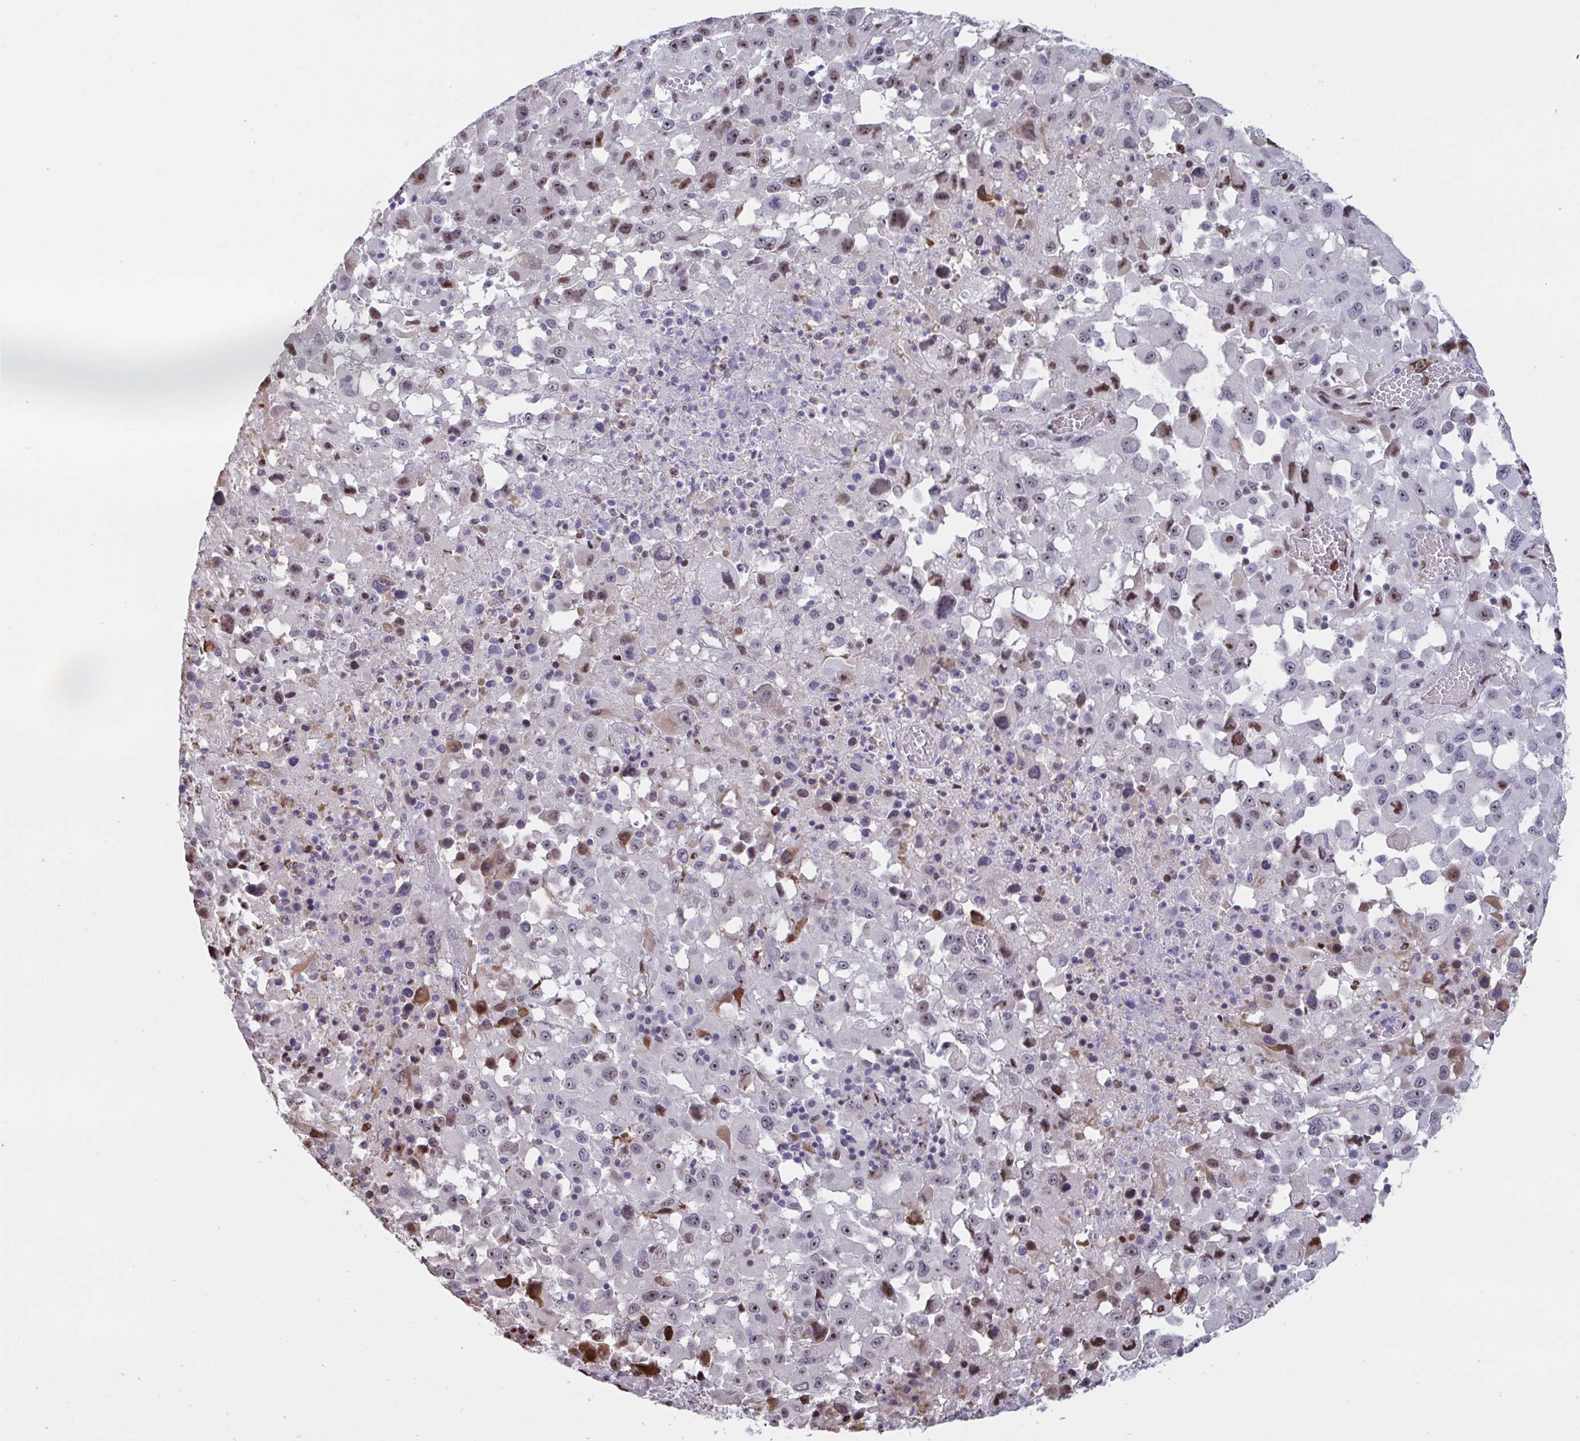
{"staining": {"intensity": "moderate", "quantity": "<25%", "location": "cytoplasmic/membranous,nuclear"}, "tissue": "melanoma", "cell_type": "Tumor cells", "image_type": "cancer", "snomed": [{"axis": "morphology", "description": "Malignant melanoma, Metastatic site"}, {"axis": "topography", "description": "Soft tissue"}], "caption": "Protein staining by immunohistochemistry (IHC) shows moderate cytoplasmic/membranous and nuclear positivity in about <25% of tumor cells in melanoma.", "gene": "PELI2", "patient": {"sex": "male", "age": 50}}